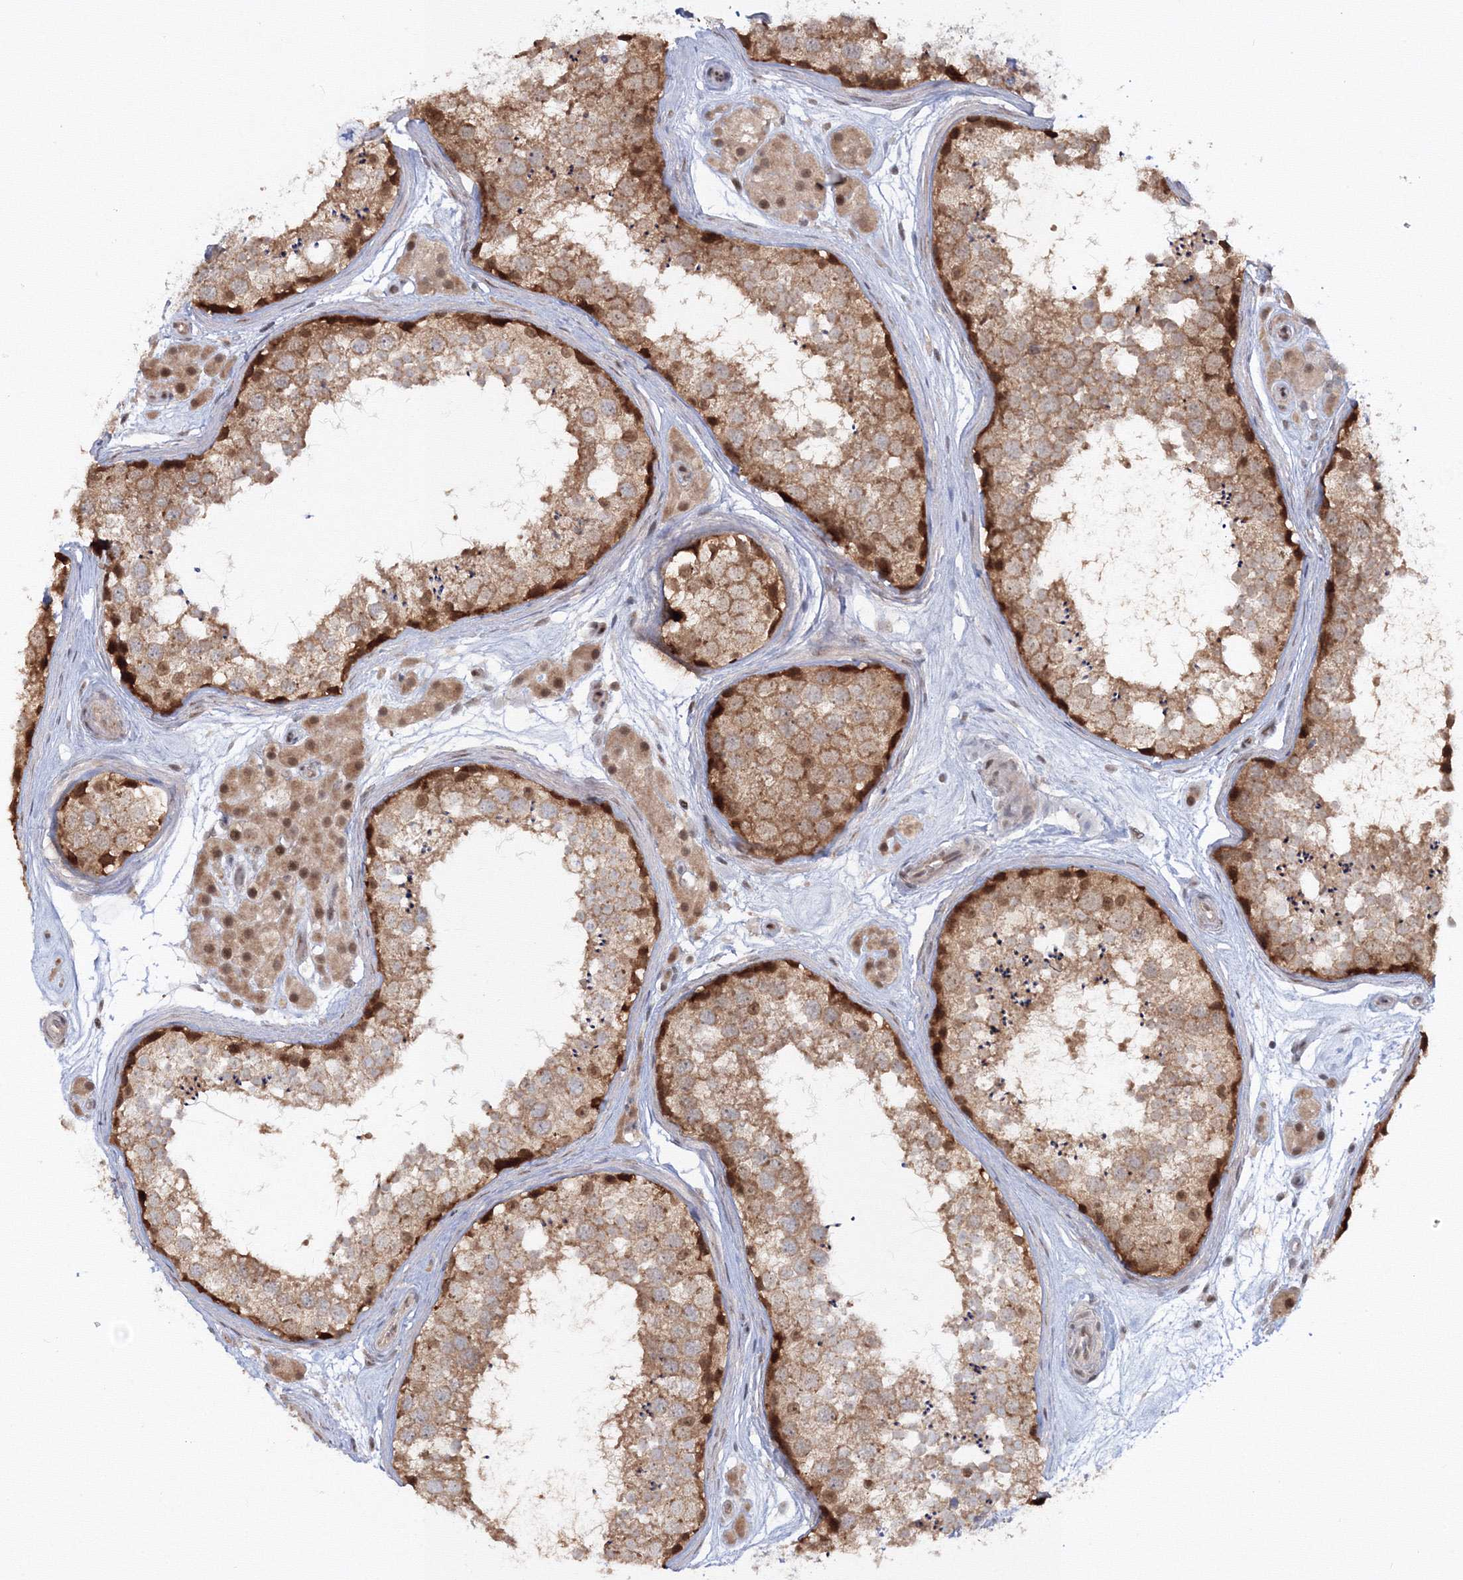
{"staining": {"intensity": "strong", "quantity": "25%-75%", "location": "cytoplasmic/membranous,nuclear"}, "tissue": "testis", "cell_type": "Cells in seminiferous ducts", "image_type": "normal", "snomed": [{"axis": "morphology", "description": "Normal tissue, NOS"}, {"axis": "topography", "description": "Testis"}], "caption": "An immunohistochemistry (IHC) micrograph of unremarkable tissue is shown. Protein staining in brown shows strong cytoplasmic/membranous,nuclear positivity in testis within cells in seminiferous ducts.", "gene": "ZFAND6", "patient": {"sex": "male", "age": 56}}